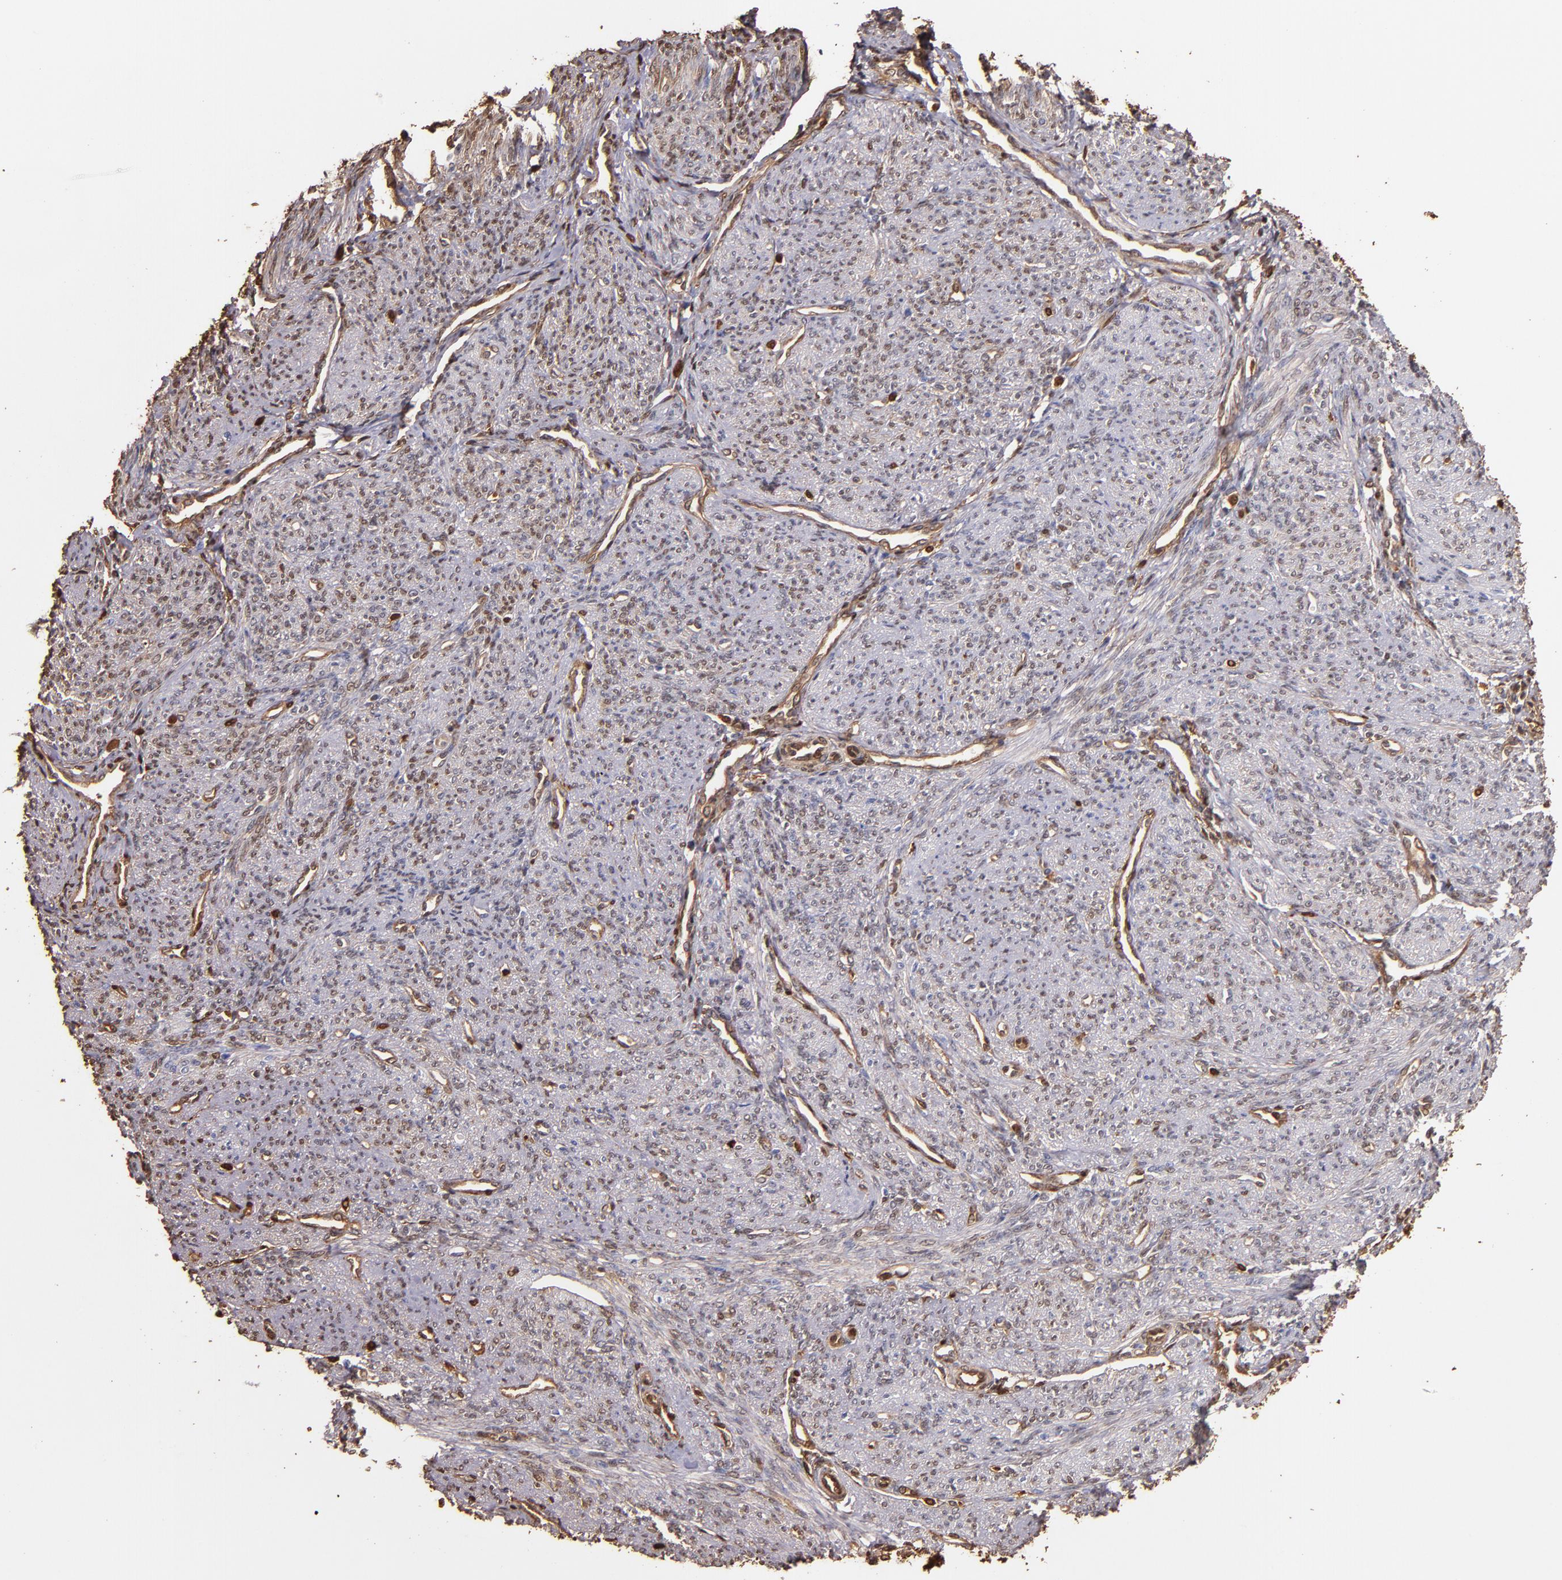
{"staining": {"intensity": "moderate", "quantity": ">75%", "location": "nuclear"}, "tissue": "smooth muscle", "cell_type": "Smooth muscle cells", "image_type": "normal", "snomed": [{"axis": "morphology", "description": "Normal tissue, NOS"}, {"axis": "topography", "description": "Cervix"}, {"axis": "topography", "description": "Endometrium"}], "caption": "DAB (3,3'-diaminobenzidine) immunohistochemical staining of benign smooth muscle exhibits moderate nuclear protein expression in approximately >75% of smooth muscle cells.", "gene": "S100A6", "patient": {"sex": "female", "age": 65}}